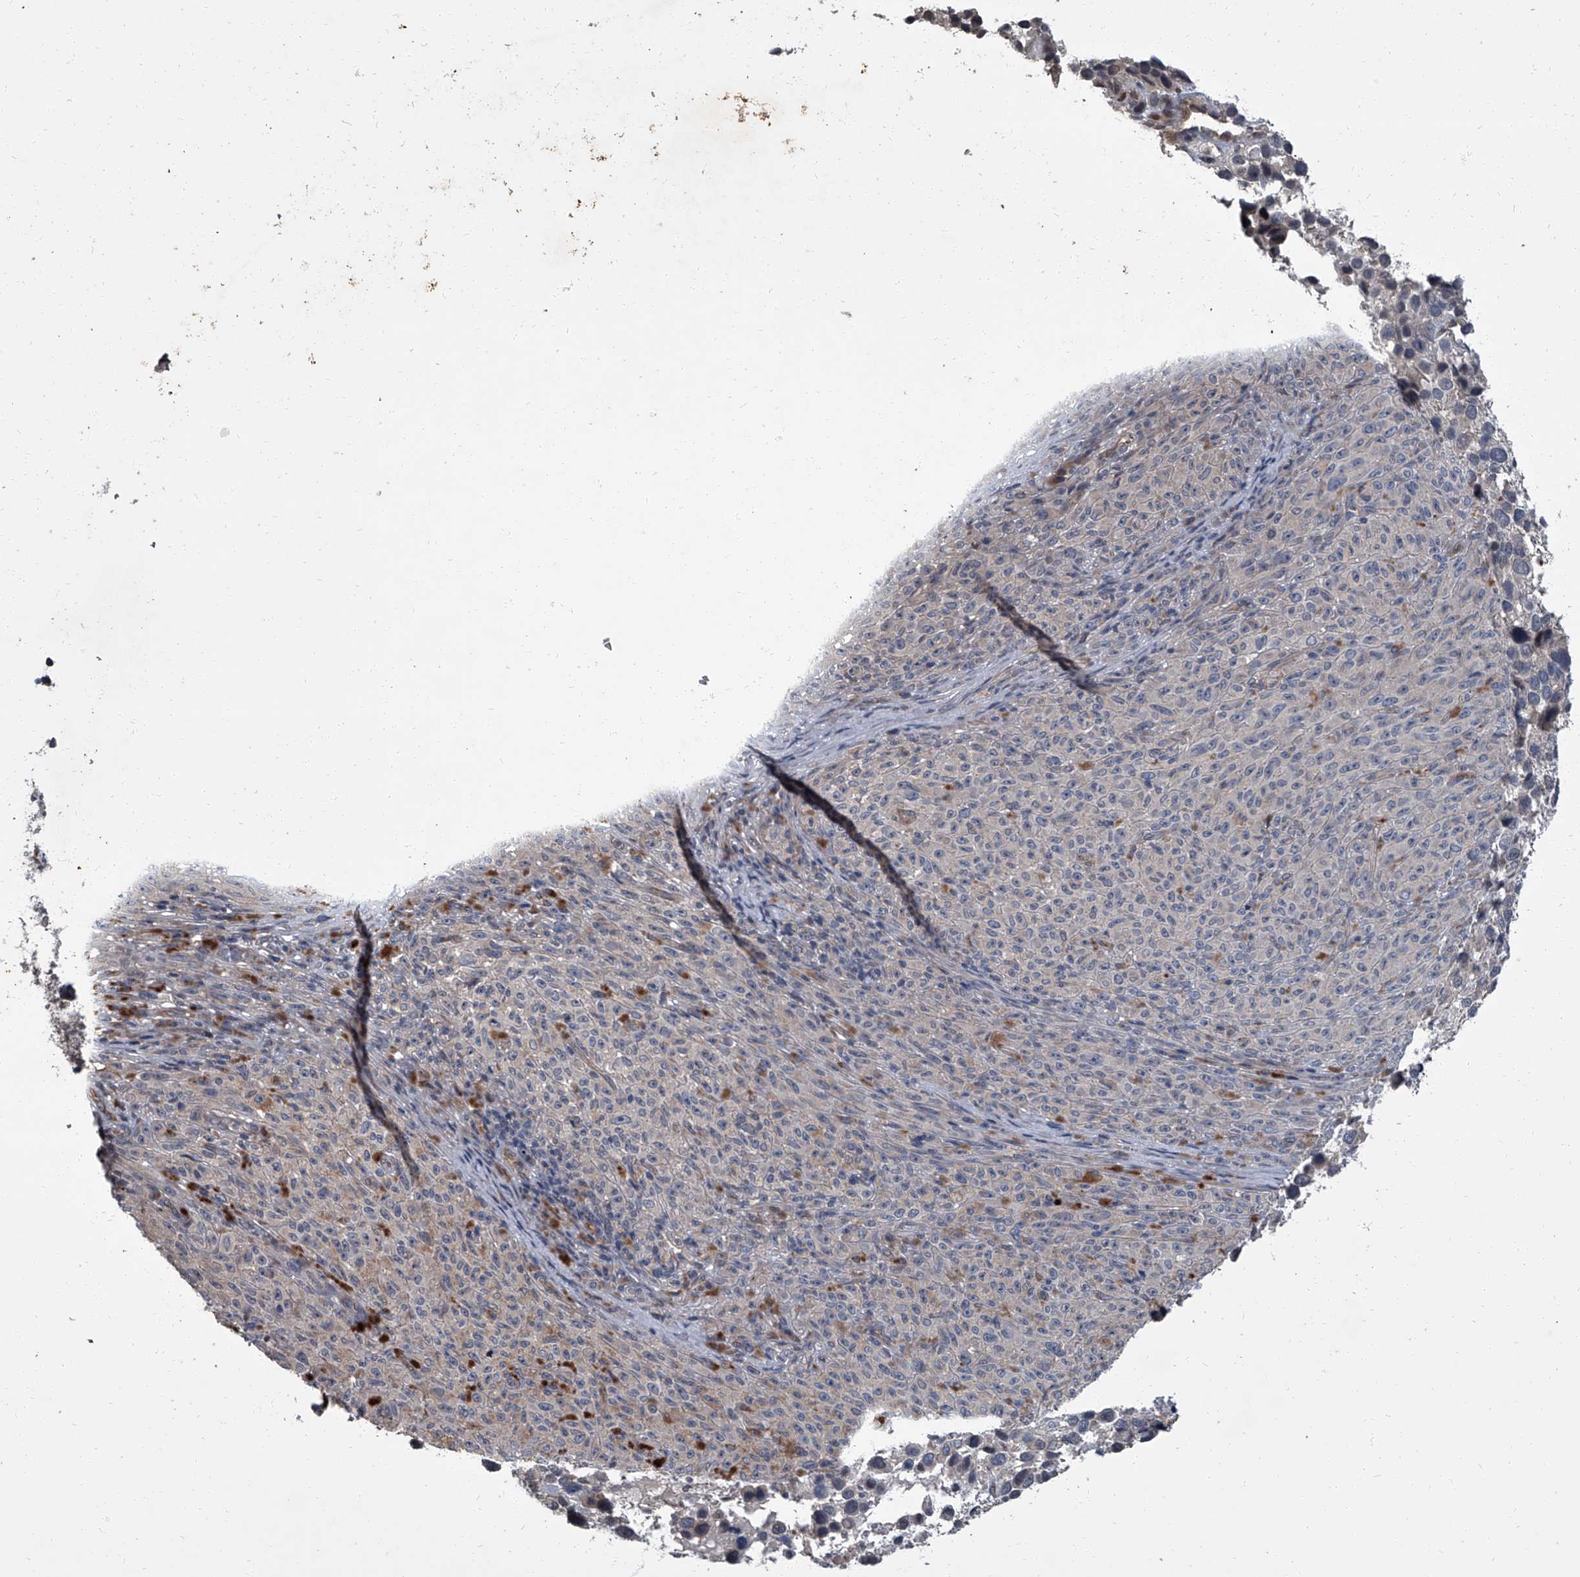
{"staining": {"intensity": "negative", "quantity": "none", "location": "none"}, "tissue": "melanoma", "cell_type": "Tumor cells", "image_type": "cancer", "snomed": [{"axis": "morphology", "description": "Malignant melanoma, NOS"}, {"axis": "topography", "description": "Skin"}], "caption": "Malignant melanoma was stained to show a protein in brown. There is no significant positivity in tumor cells.", "gene": "SIRT4", "patient": {"sex": "female", "age": 82}}